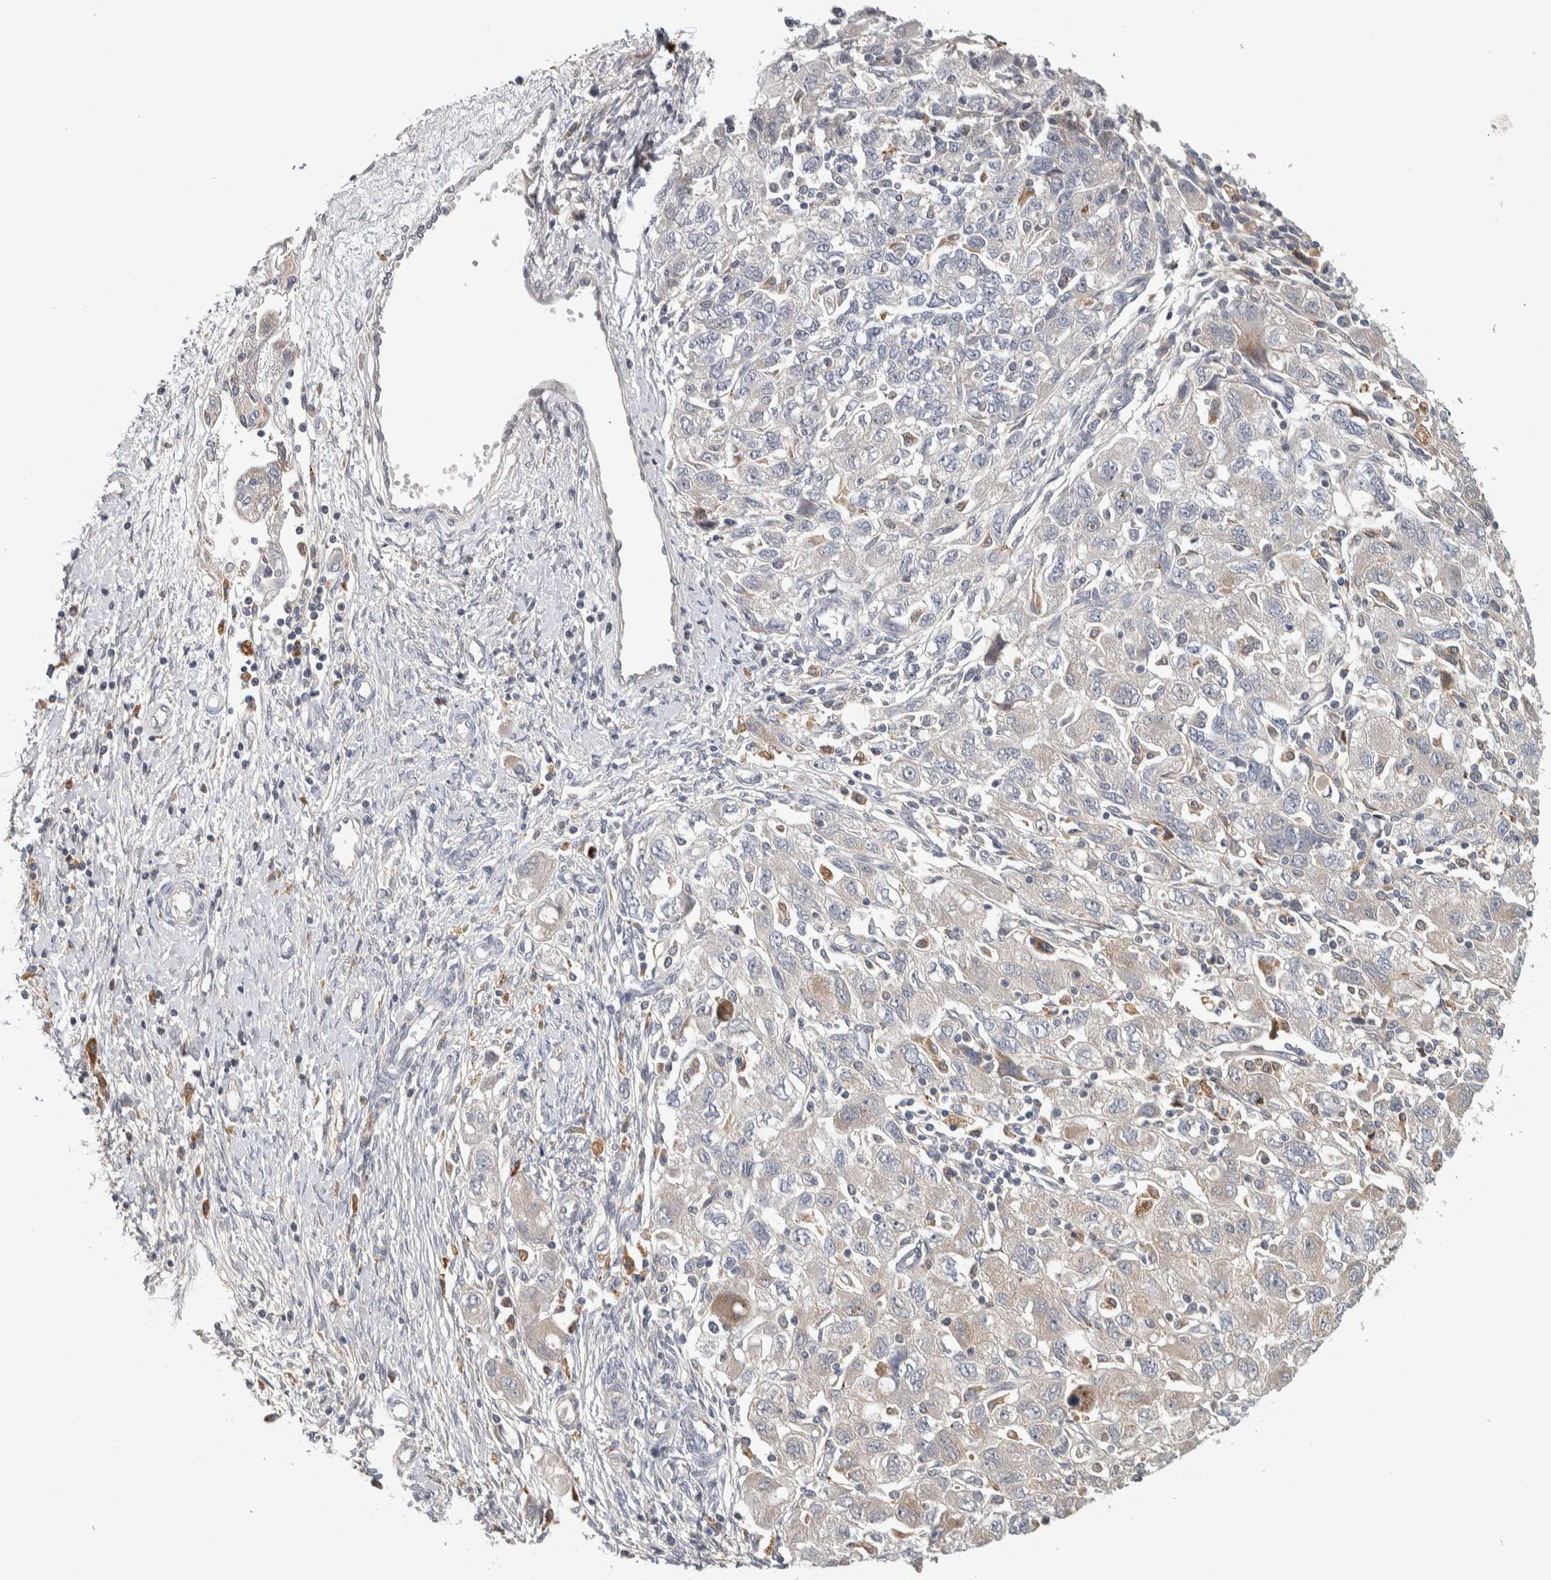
{"staining": {"intensity": "negative", "quantity": "none", "location": "none"}, "tissue": "ovarian cancer", "cell_type": "Tumor cells", "image_type": "cancer", "snomed": [{"axis": "morphology", "description": "Carcinoma, NOS"}, {"axis": "morphology", "description": "Cystadenocarcinoma, serous, NOS"}, {"axis": "topography", "description": "Ovary"}], "caption": "The image reveals no significant expression in tumor cells of ovarian cancer.", "gene": "ADPRM", "patient": {"sex": "female", "age": 69}}